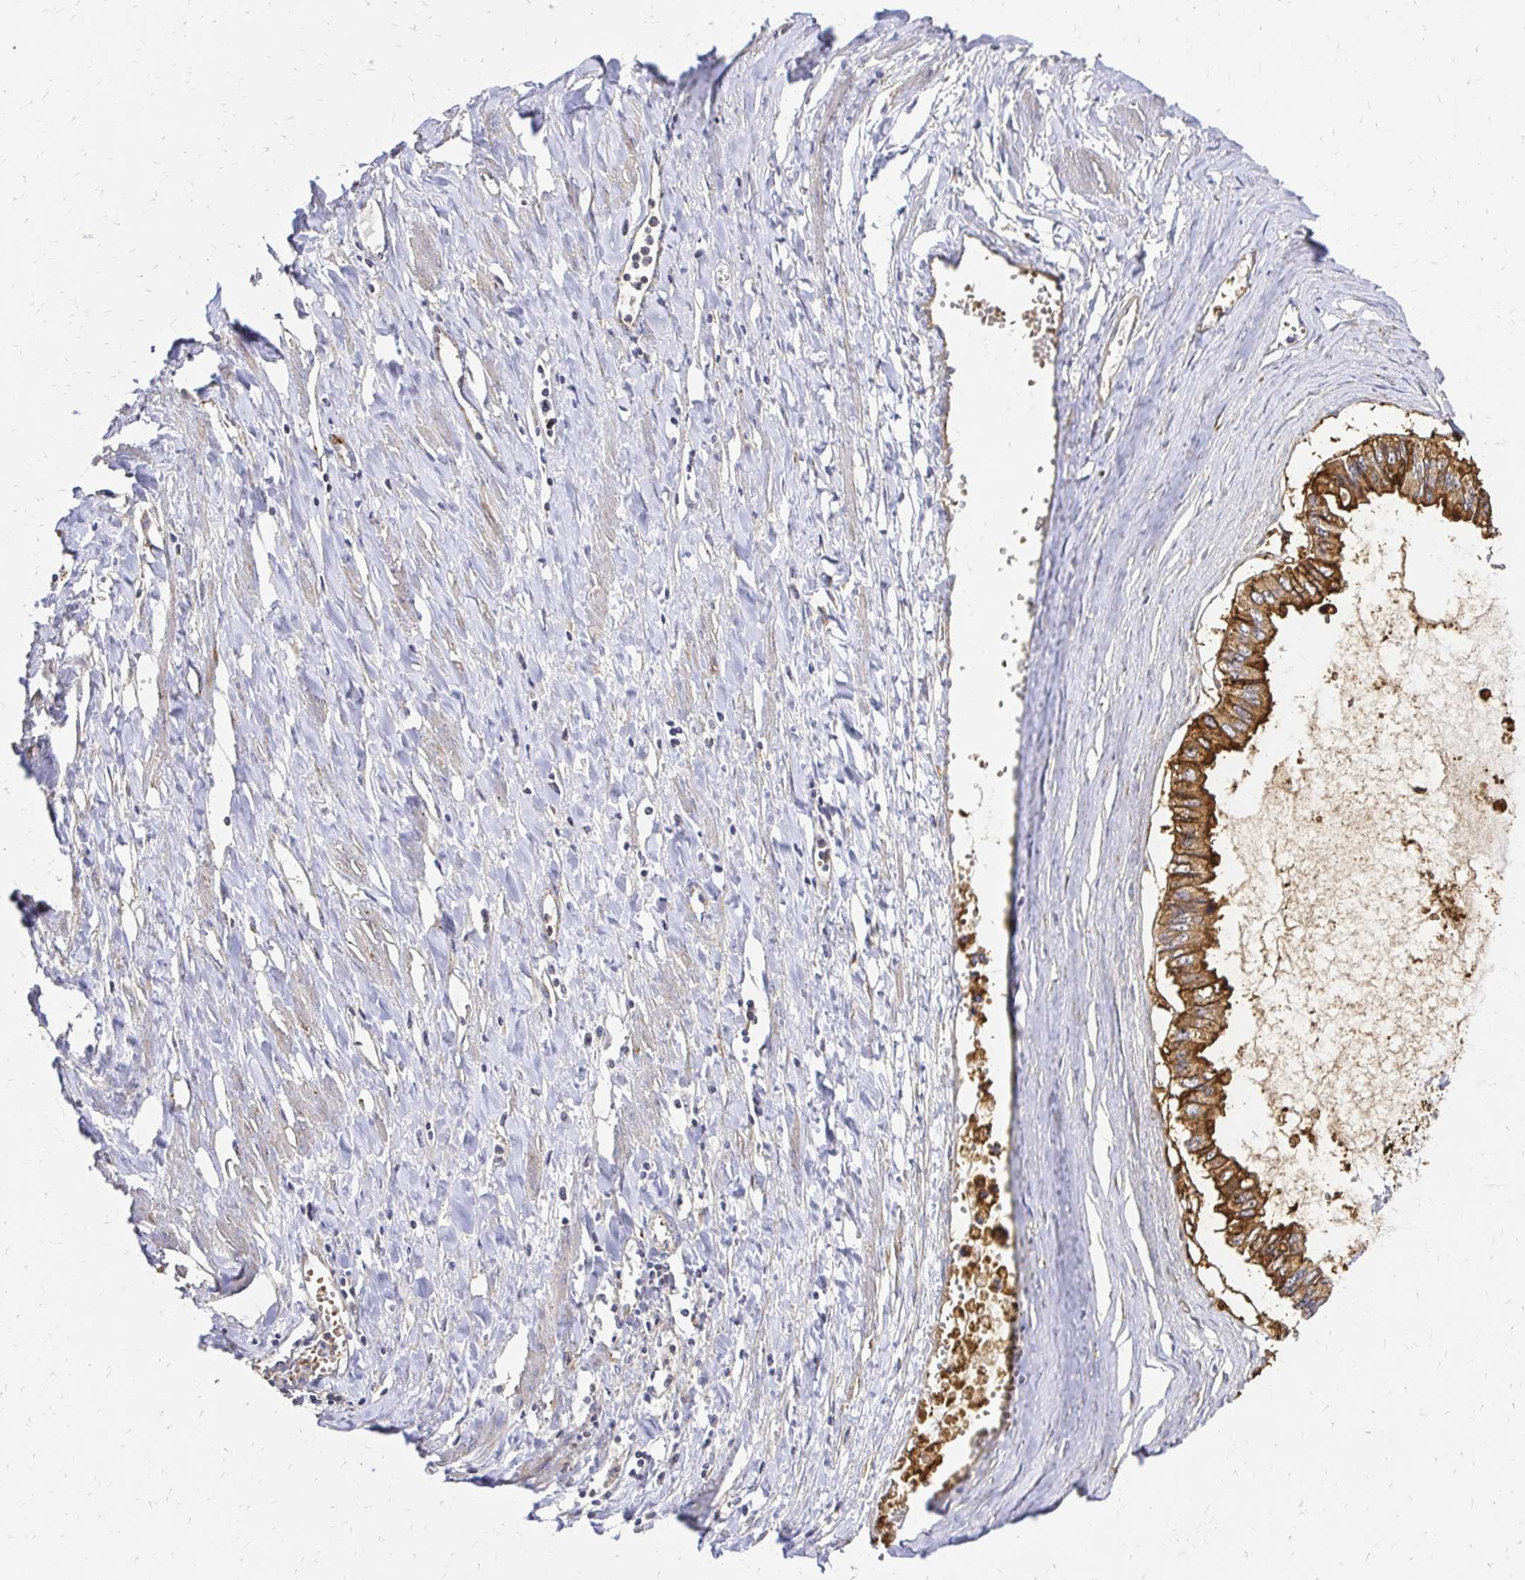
{"staining": {"intensity": "moderate", "quantity": ">75%", "location": "cytoplasmic/membranous"}, "tissue": "ovarian cancer", "cell_type": "Tumor cells", "image_type": "cancer", "snomed": [{"axis": "morphology", "description": "Cystadenocarcinoma, mucinous, NOS"}, {"axis": "topography", "description": "Ovary"}], "caption": "Immunohistochemical staining of human ovarian cancer shows moderate cytoplasmic/membranous protein staining in approximately >75% of tumor cells.", "gene": "MRPL13", "patient": {"sex": "female", "age": 72}}